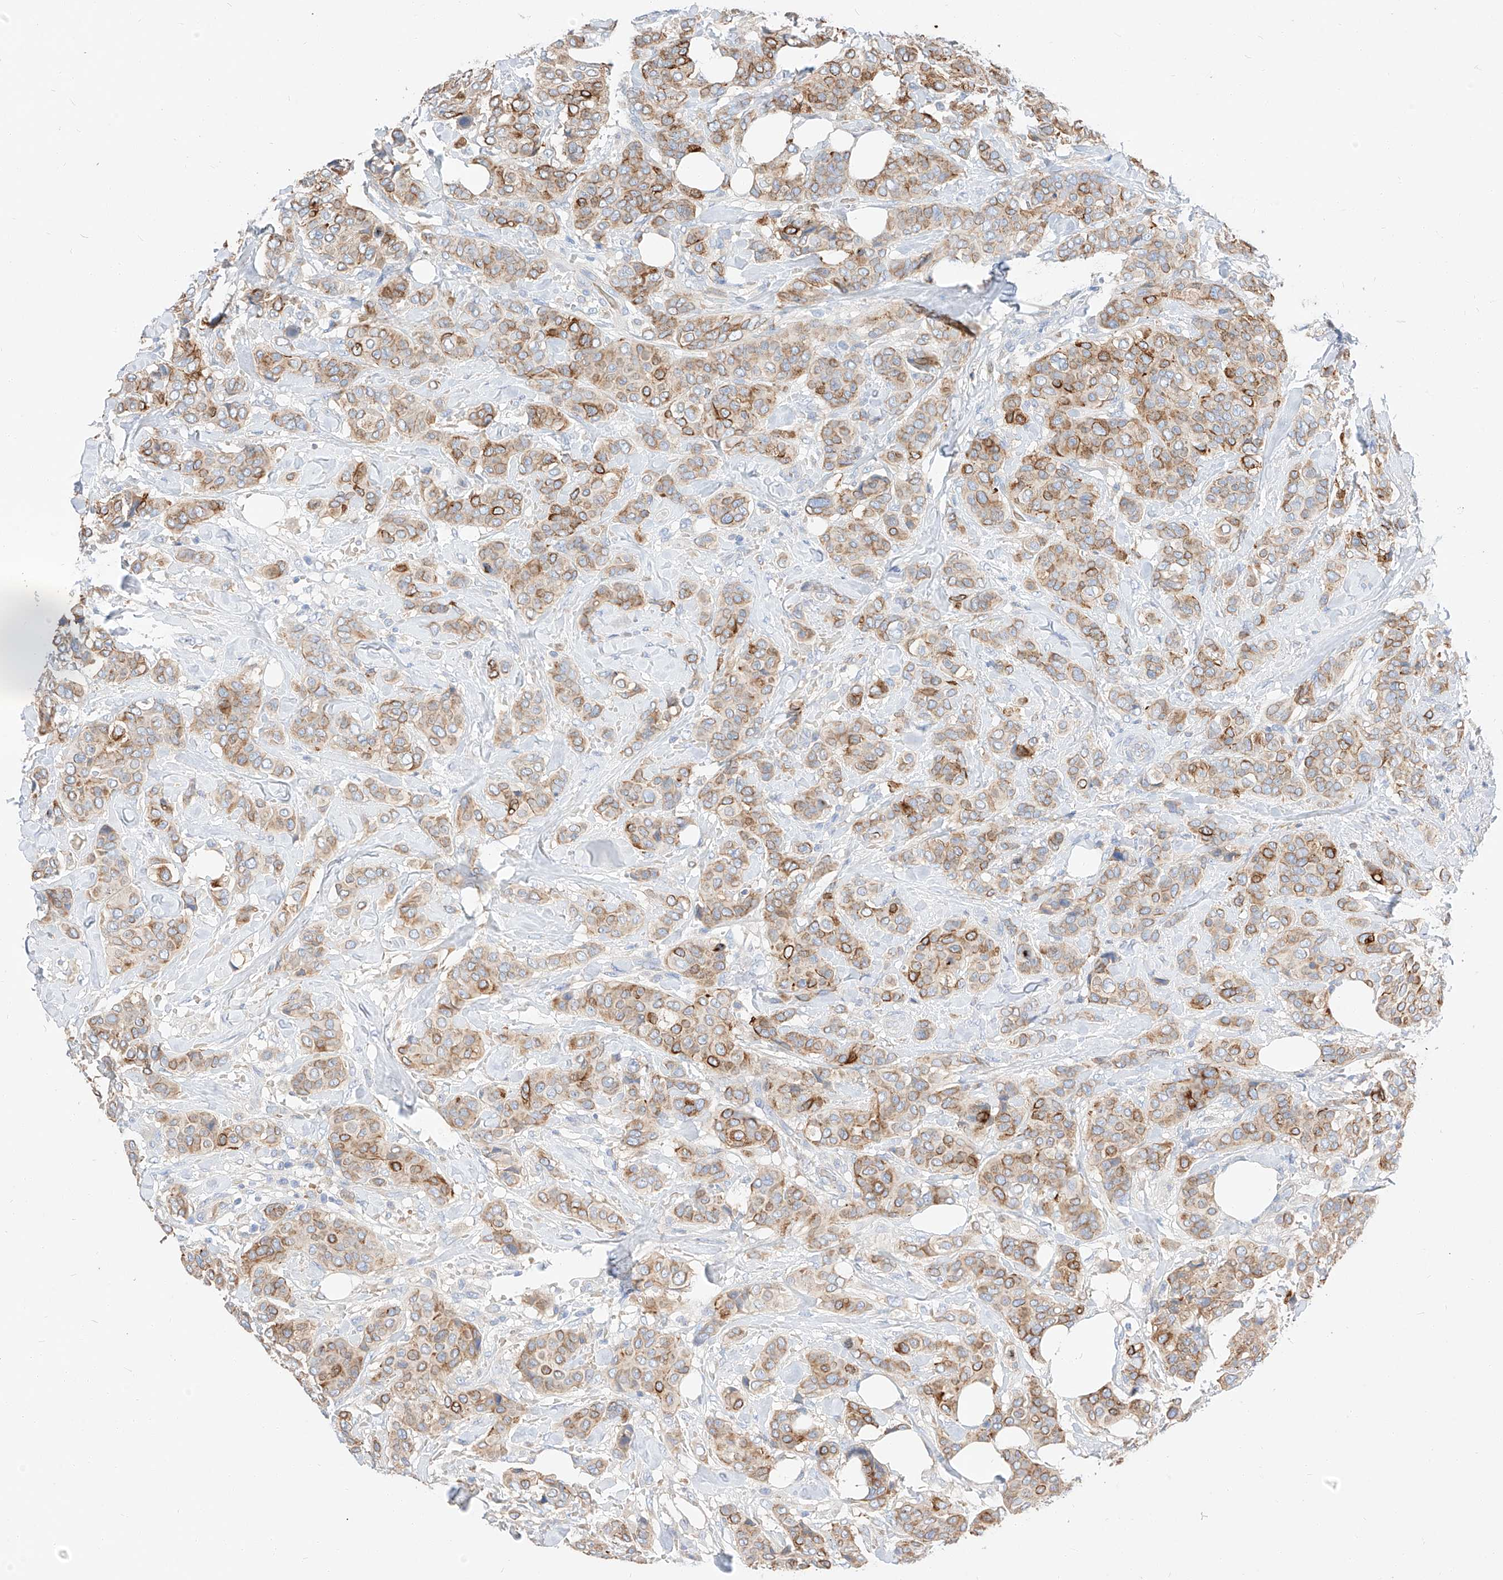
{"staining": {"intensity": "moderate", "quantity": "25%-75%", "location": "cytoplasmic/membranous"}, "tissue": "breast cancer", "cell_type": "Tumor cells", "image_type": "cancer", "snomed": [{"axis": "morphology", "description": "Lobular carcinoma"}, {"axis": "topography", "description": "Breast"}], "caption": "This is an image of IHC staining of breast cancer (lobular carcinoma), which shows moderate positivity in the cytoplasmic/membranous of tumor cells.", "gene": "MAP7", "patient": {"sex": "female", "age": 51}}